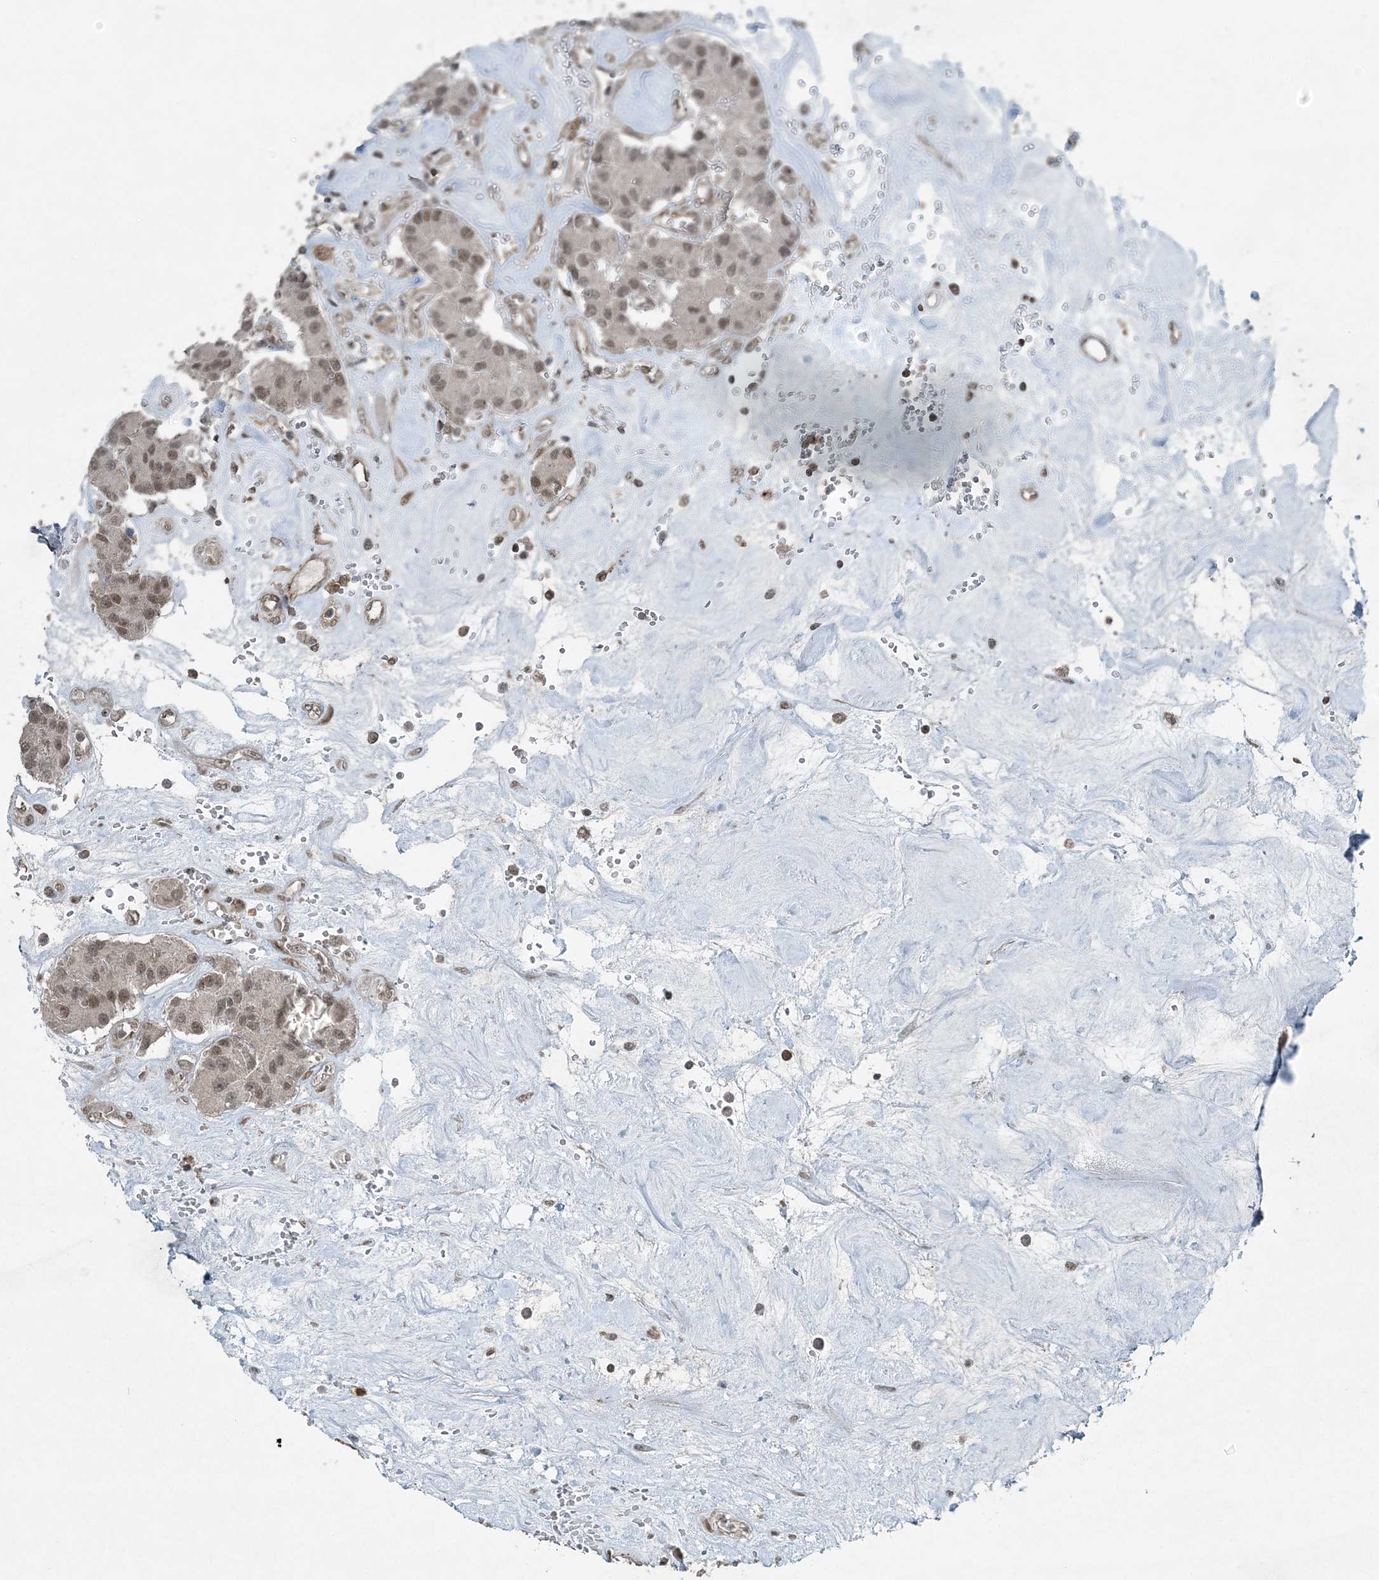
{"staining": {"intensity": "moderate", "quantity": ">75%", "location": "nuclear"}, "tissue": "carcinoid", "cell_type": "Tumor cells", "image_type": "cancer", "snomed": [{"axis": "morphology", "description": "Carcinoid, malignant, NOS"}, {"axis": "topography", "description": "Pancreas"}], "caption": "Immunohistochemical staining of carcinoid shows medium levels of moderate nuclear protein positivity in about >75% of tumor cells. Nuclei are stained in blue.", "gene": "COPS7B", "patient": {"sex": "male", "age": 41}}